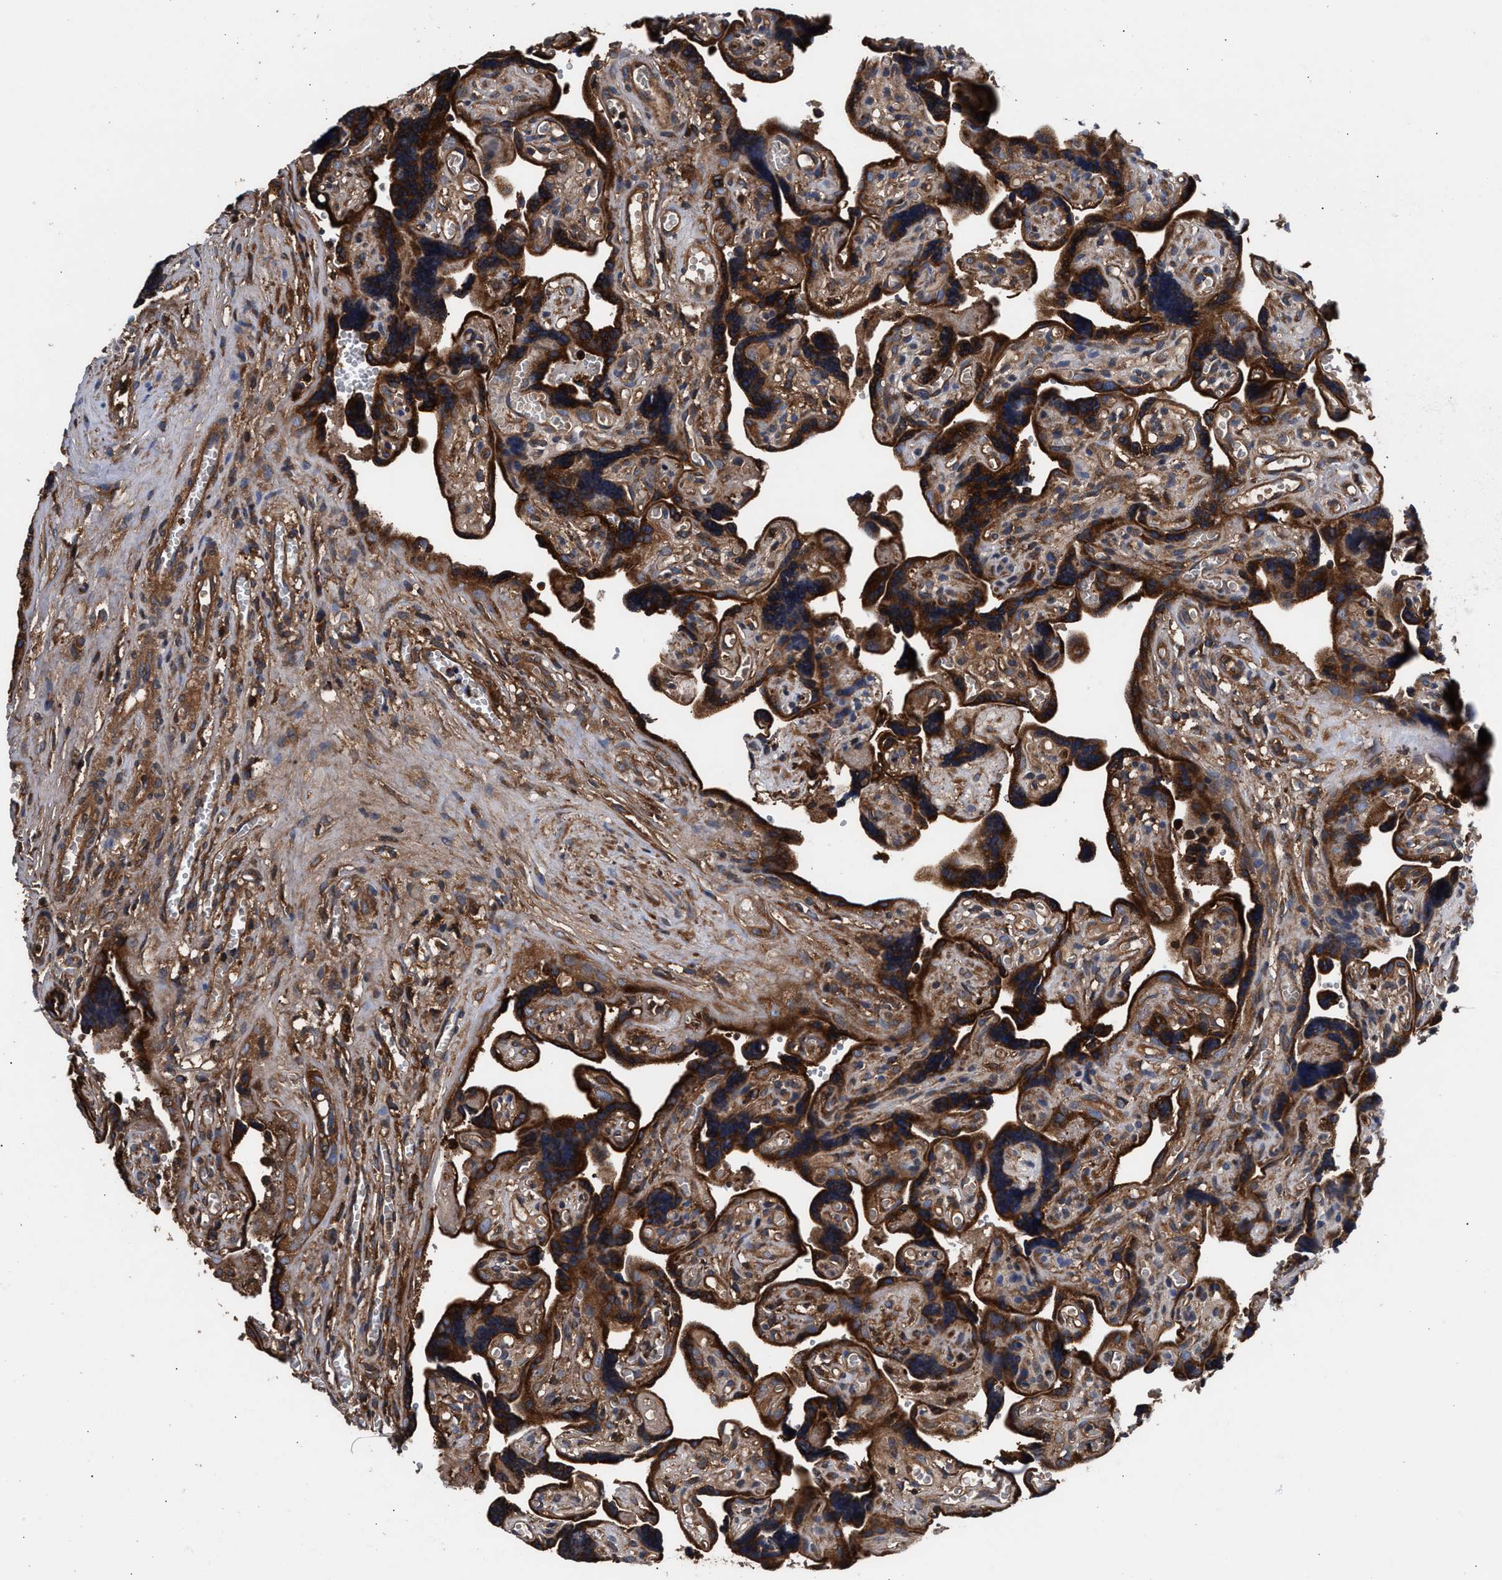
{"staining": {"intensity": "strong", "quantity": ">75%", "location": "cytoplasmic/membranous"}, "tissue": "placenta", "cell_type": "Decidual cells", "image_type": "normal", "snomed": [{"axis": "morphology", "description": "Normal tissue, NOS"}, {"axis": "topography", "description": "Placenta"}], "caption": "Protein staining reveals strong cytoplasmic/membranous positivity in about >75% of decidual cells in benign placenta.", "gene": "ENSG00000286112", "patient": {"sex": "female", "age": 30}}